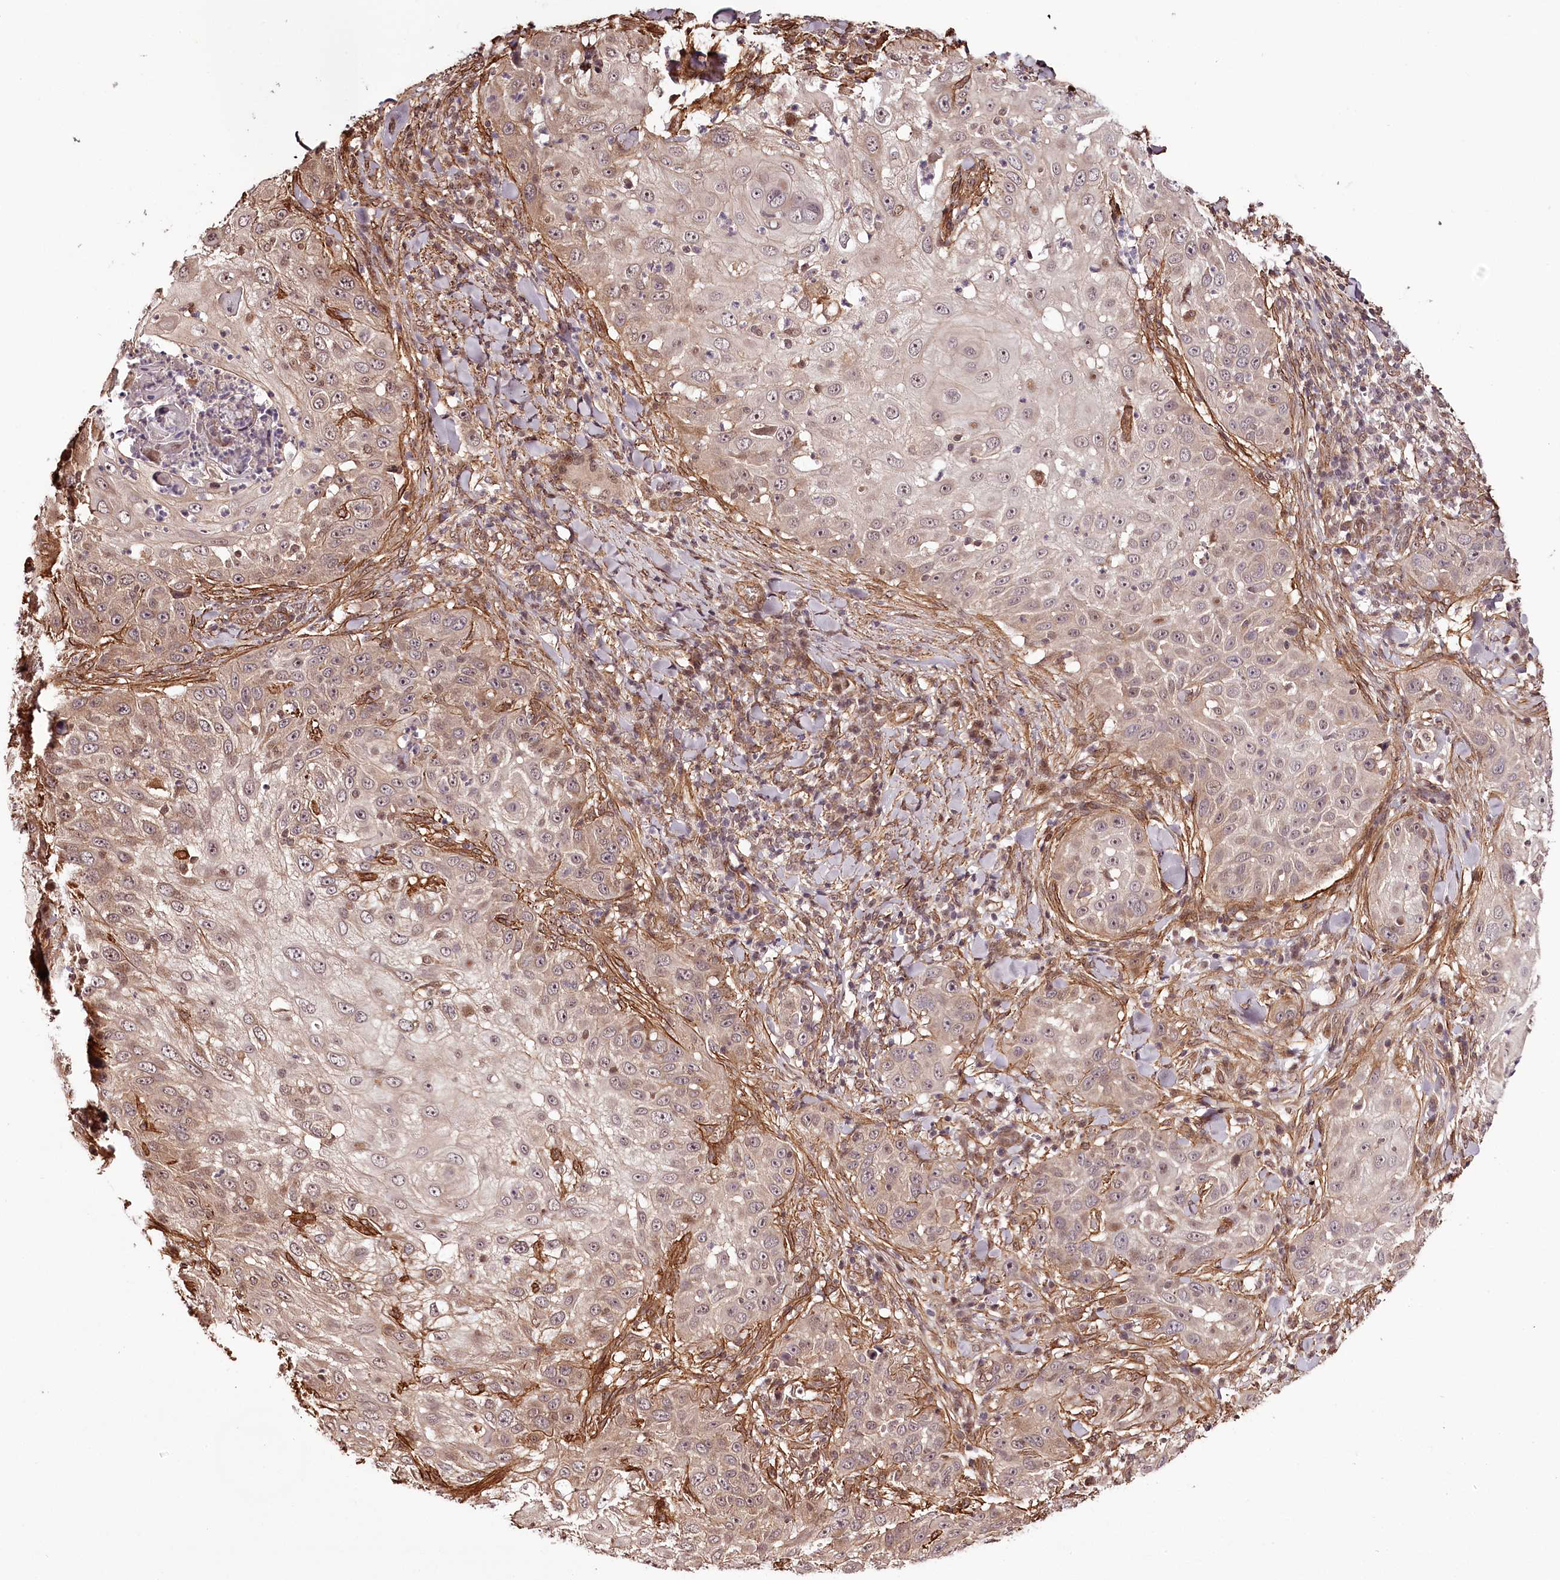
{"staining": {"intensity": "moderate", "quantity": "25%-75%", "location": "cytoplasmic/membranous"}, "tissue": "skin cancer", "cell_type": "Tumor cells", "image_type": "cancer", "snomed": [{"axis": "morphology", "description": "Squamous cell carcinoma, NOS"}, {"axis": "topography", "description": "Skin"}], "caption": "An immunohistochemistry (IHC) image of neoplastic tissue is shown. Protein staining in brown highlights moderate cytoplasmic/membranous positivity in skin cancer within tumor cells.", "gene": "TTC33", "patient": {"sex": "female", "age": 44}}